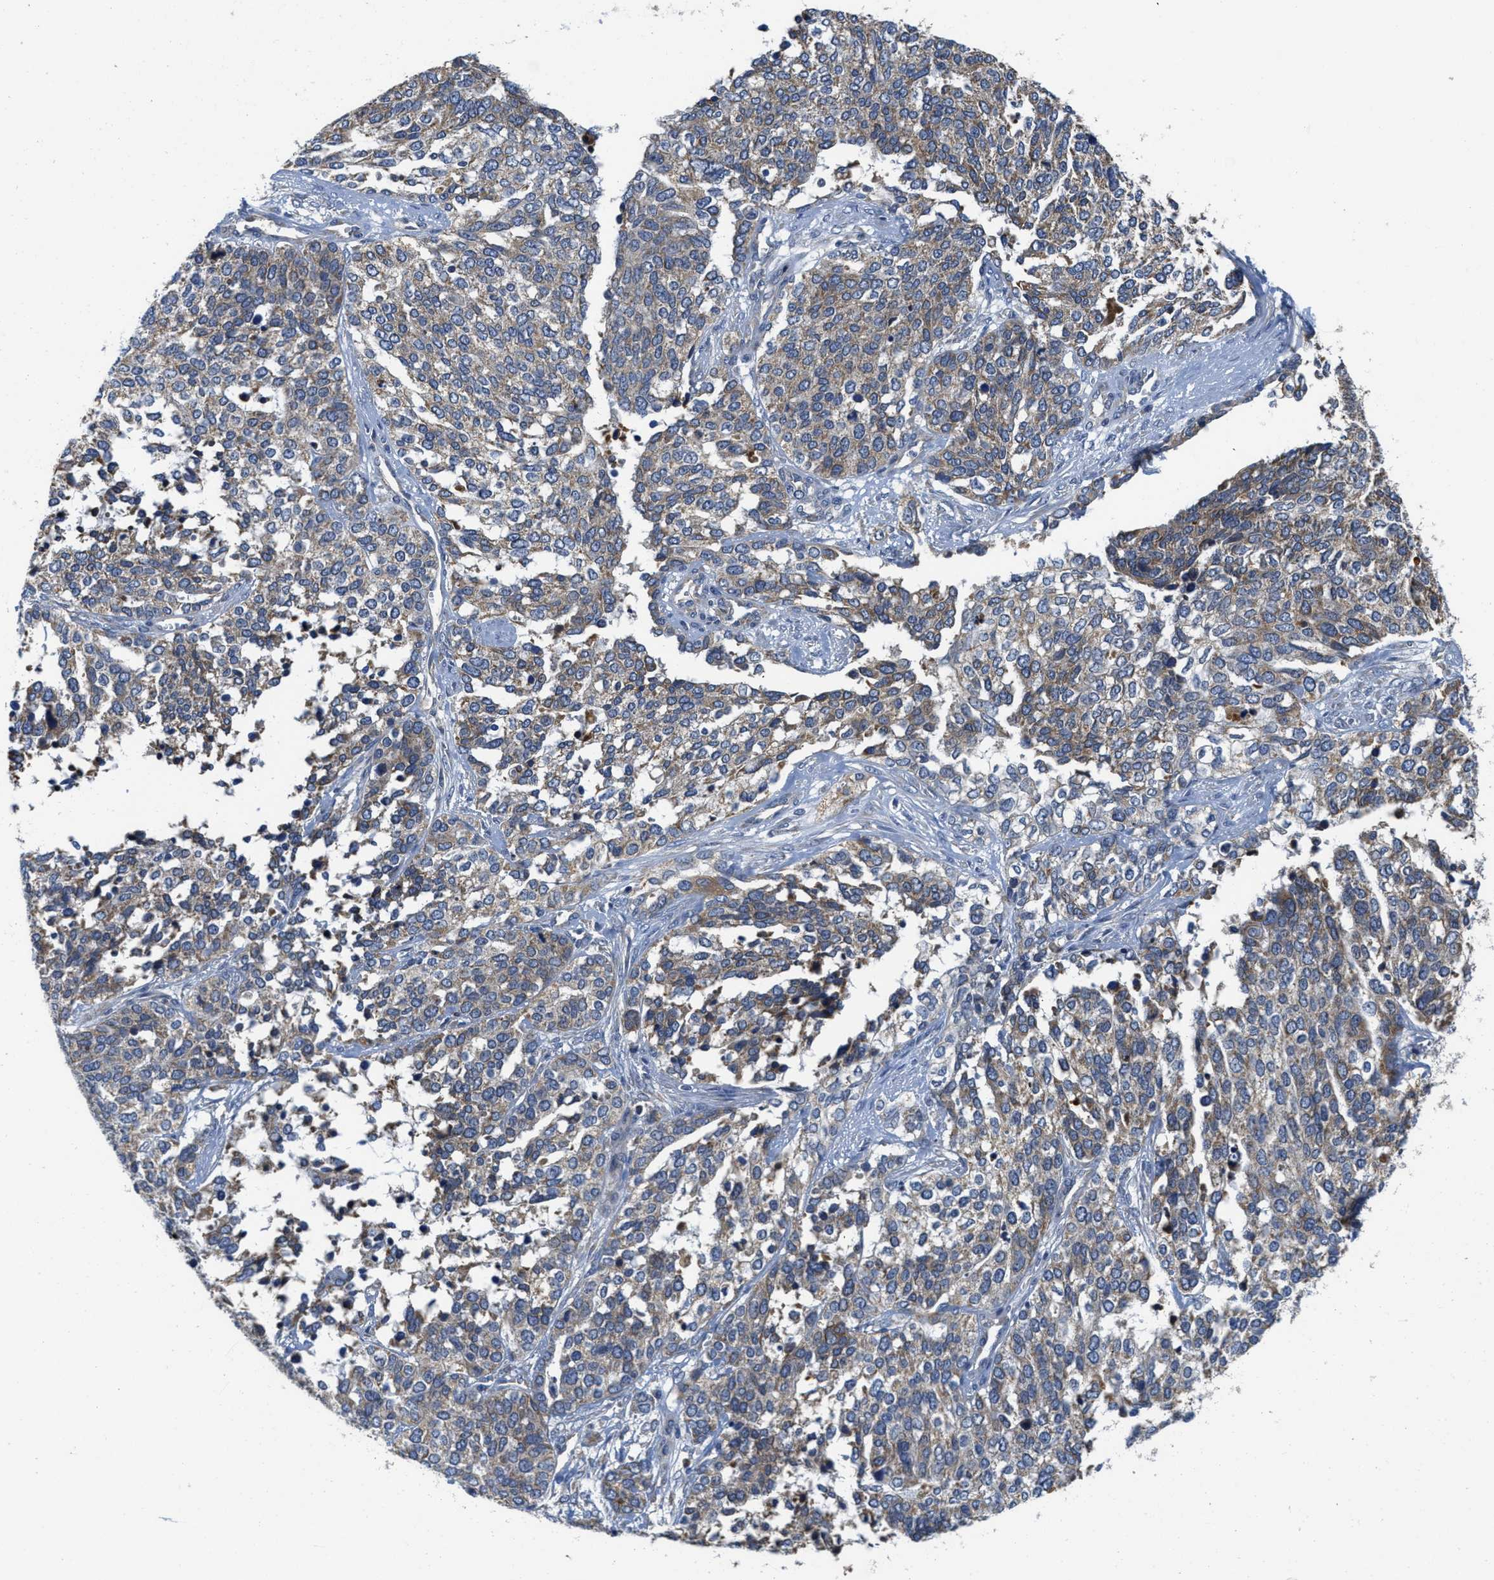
{"staining": {"intensity": "weak", "quantity": ">75%", "location": "cytoplasmic/membranous"}, "tissue": "ovarian cancer", "cell_type": "Tumor cells", "image_type": "cancer", "snomed": [{"axis": "morphology", "description": "Cystadenocarcinoma, serous, NOS"}, {"axis": "topography", "description": "Ovary"}], "caption": "Ovarian serous cystadenocarcinoma stained for a protein (brown) exhibits weak cytoplasmic/membranous positive expression in about >75% of tumor cells.", "gene": "GALK1", "patient": {"sex": "female", "age": 44}}